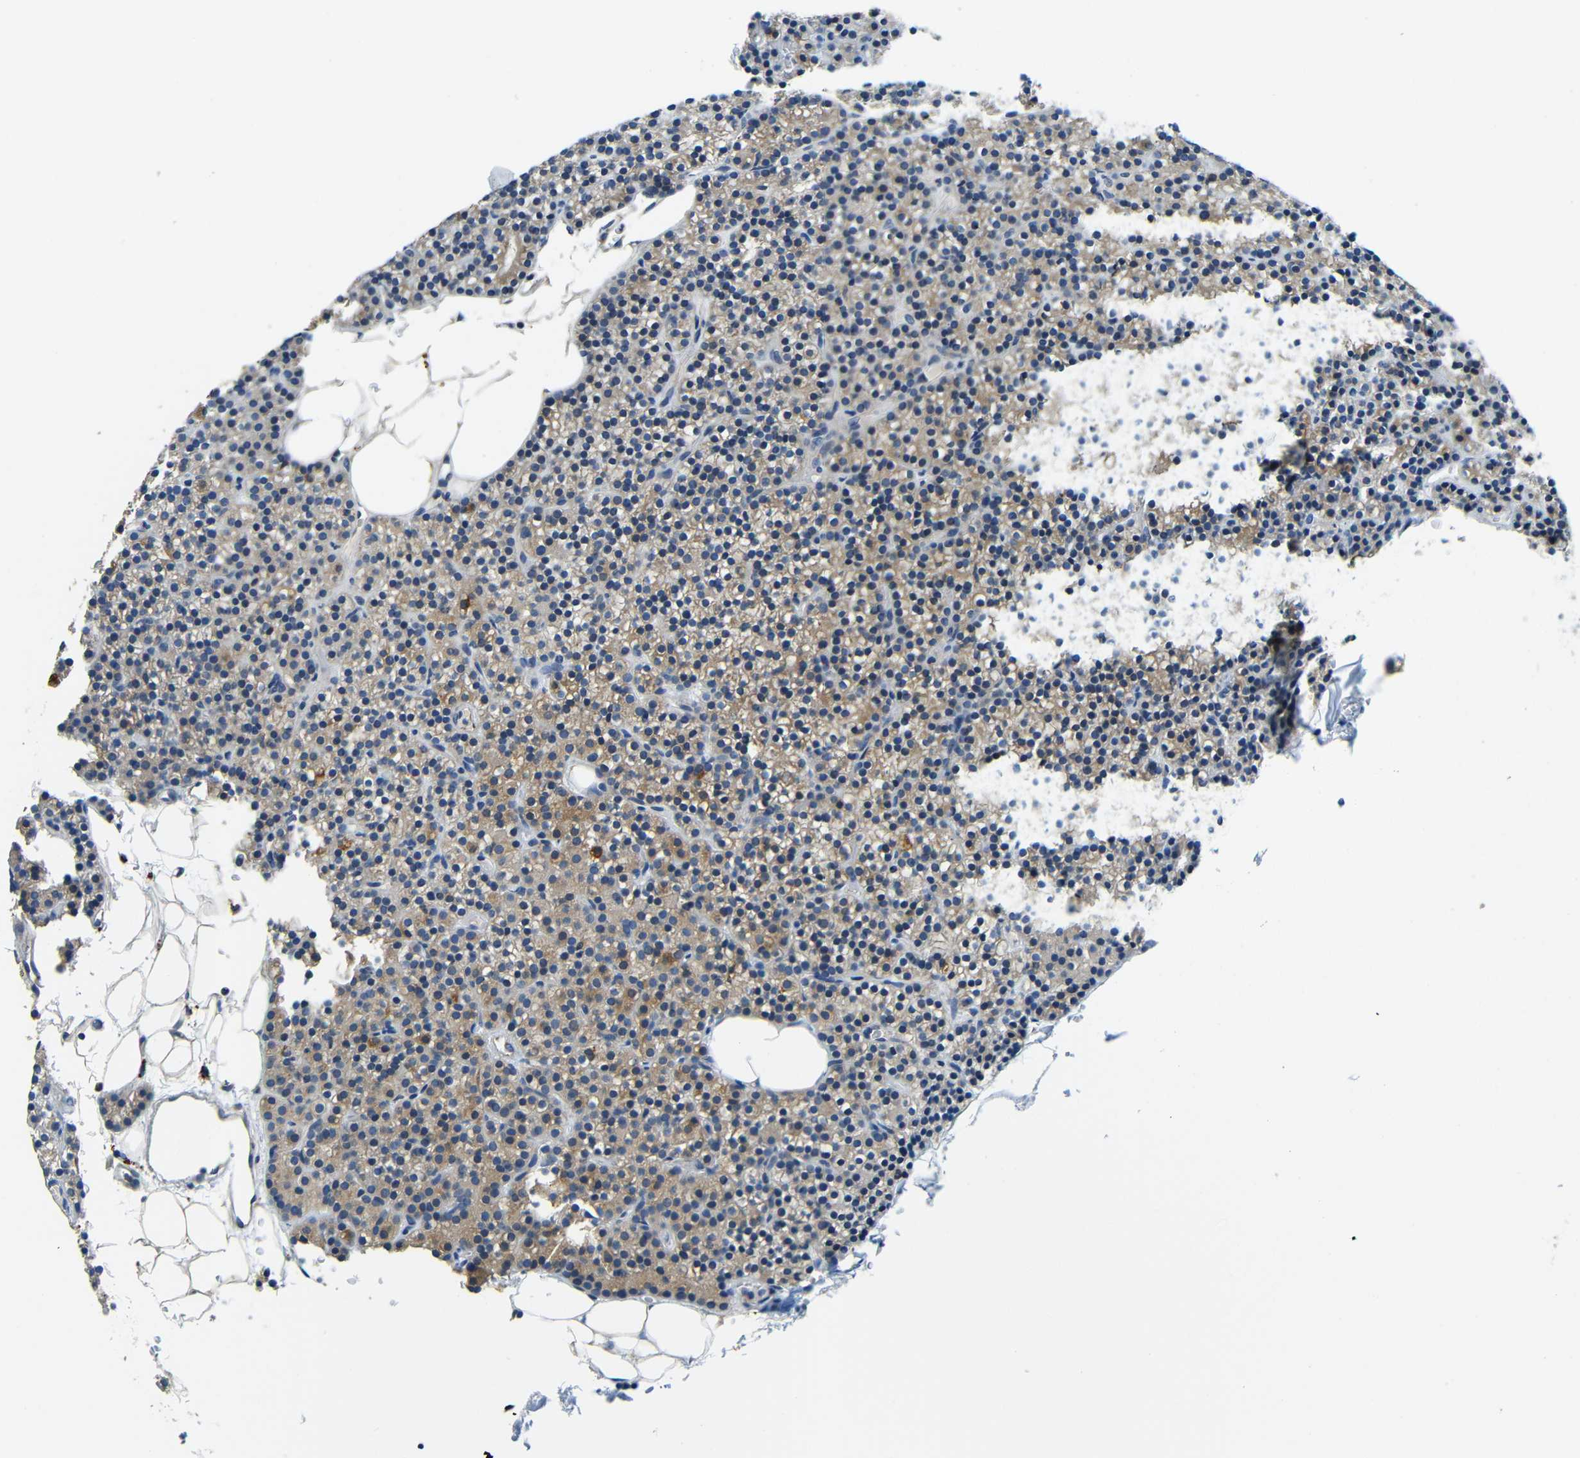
{"staining": {"intensity": "strong", "quantity": ">75%", "location": "cytoplasmic/membranous"}, "tissue": "parathyroid gland", "cell_type": "Glandular cells", "image_type": "normal", "snomed": [{"axis": "morphology", "description": "Normal tissue, NOS"}, {"axis": "morphology", "description": "Hyperplasia, NOS"}, {"axis": "topography", "description": "Parathyroid gland"}], "caption": "Parathyroid gland stained for a protein exhibits strong cytoplasmic/membranous positivity in glandular cells. (DAB IHC, brown staining for protein, blue staining for nuclei).", "gene": "FMO5", "patient": {"sex": "male", "age": 44}}